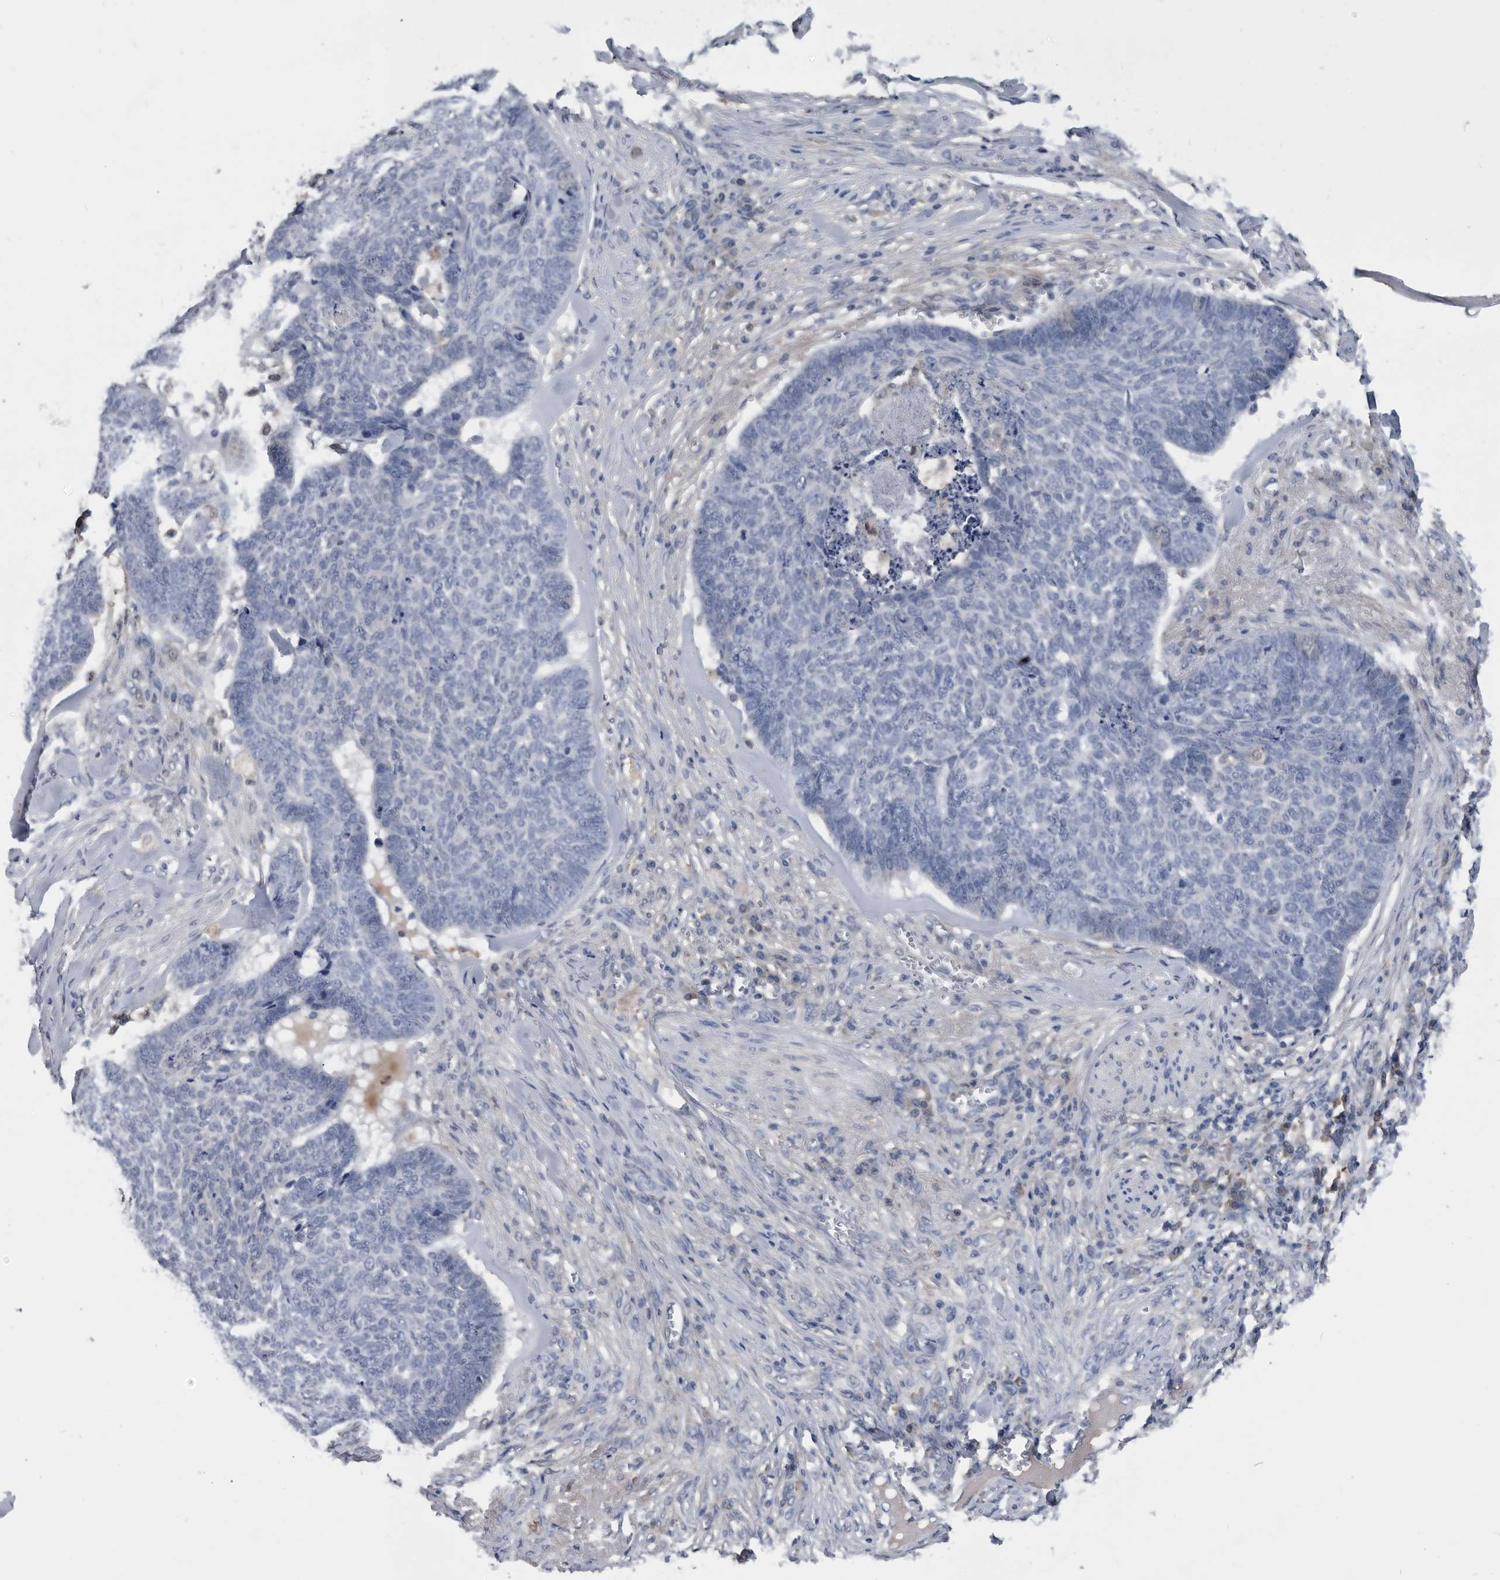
{"staining": {"intensity": "negative", "quantity": "none", "location": "none"}, "tissue": "skin cancer", "cell_type": "Tumor cells", "image_type": "cancer", "snomed": [{"axis": "morphology", "description": "Basal cell carcinoma"}, {"axis": "topography", "description": "Skin"}], "caption": "Micrograph shows no protein staining in tumor cells of skin basal cell carcinoma tissue.", "gene": "PDXK", "patient": {"sex": "male", "age": 84}}